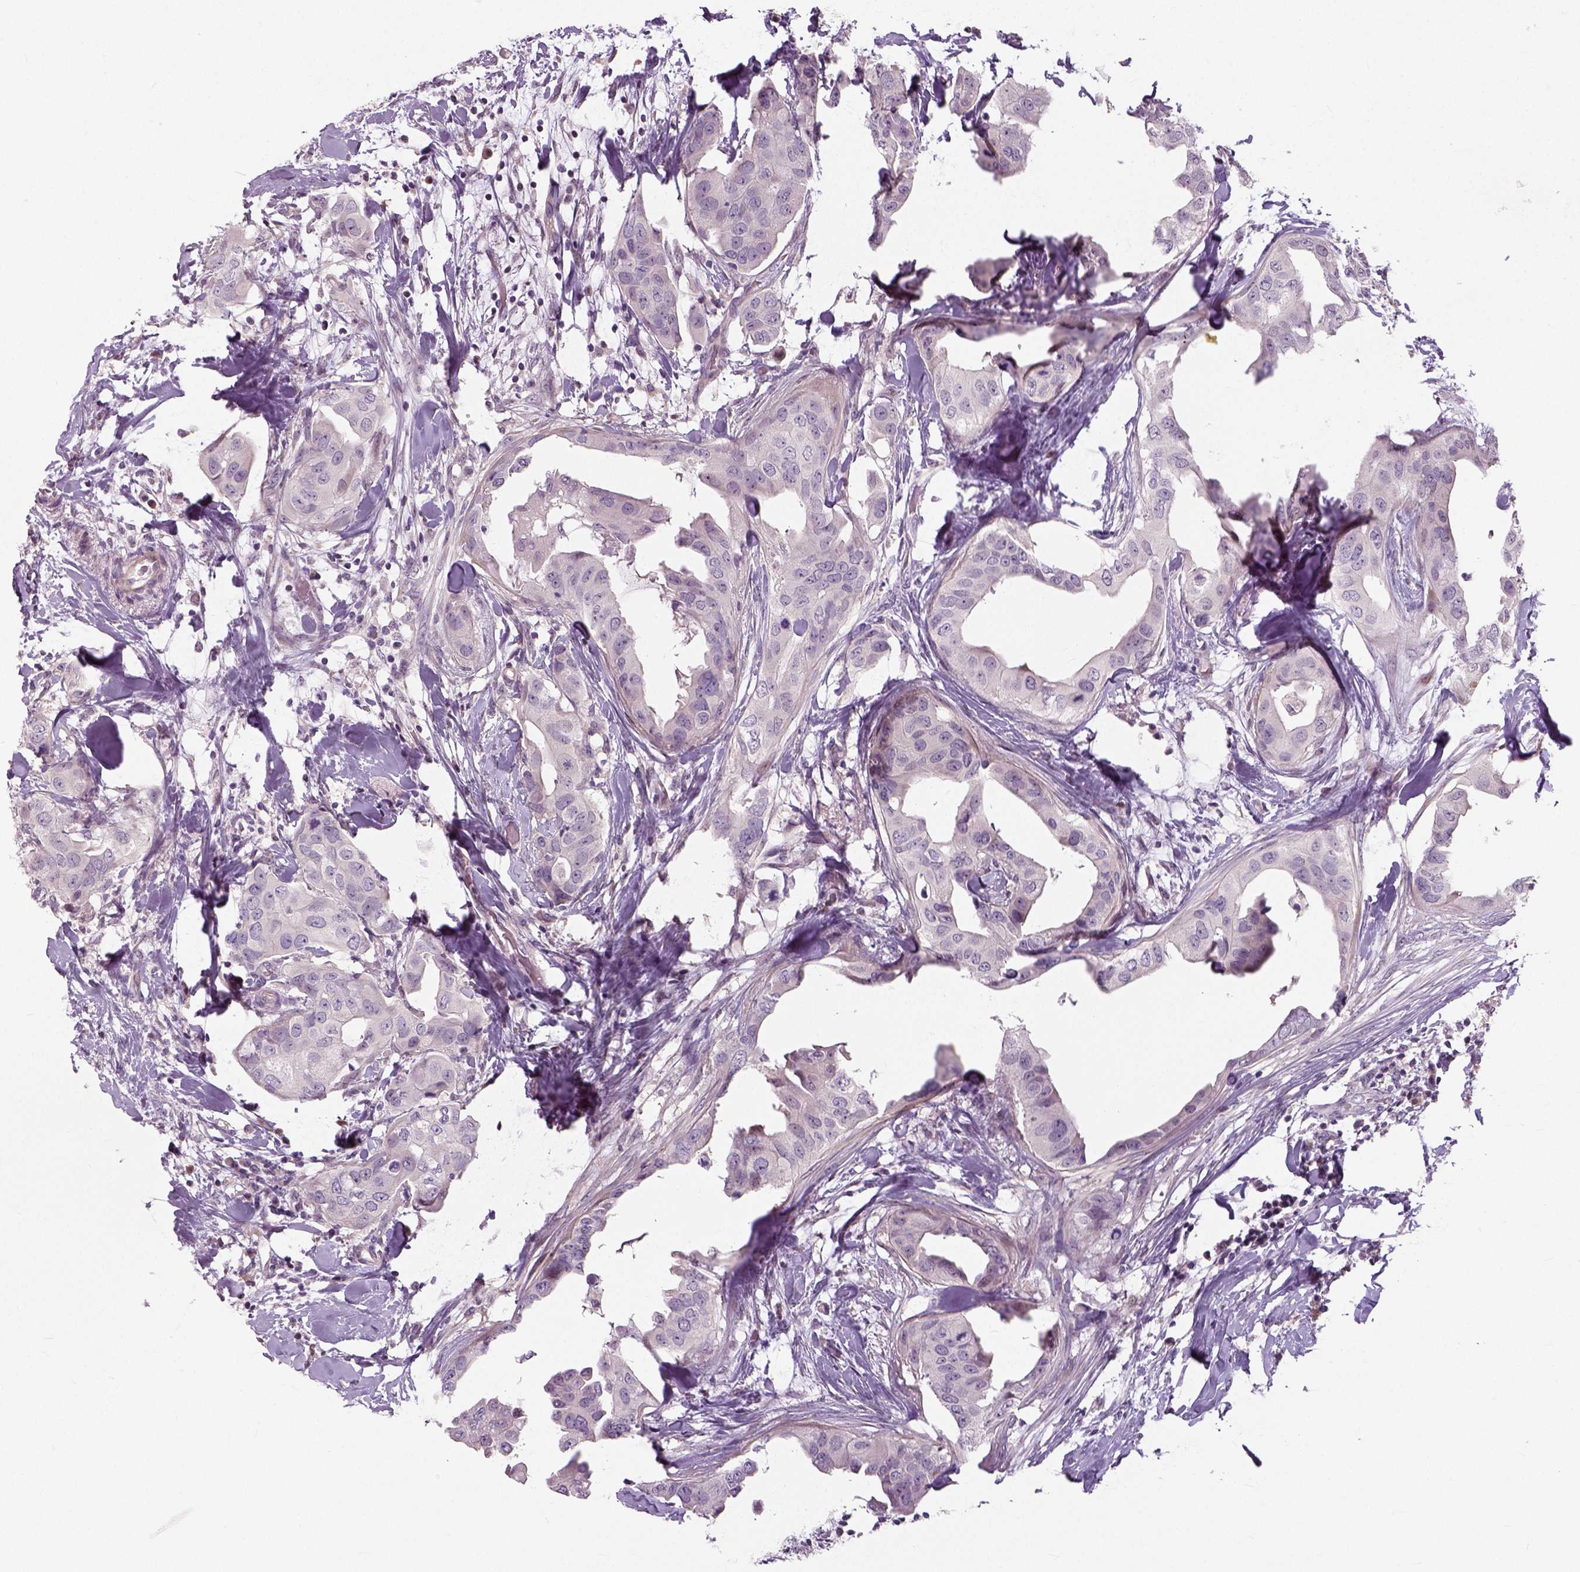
{"staining": {"intensity": "negative", "quantity": "none", "location": "none"}, "tissue": "breast cancer", "cell_type": "Tumor cells", "image_type": "cancer", "snomed": [{"axis": "morphology", "description": "Normal tissue, NOS"}, {"axis": "morphology", "description": "Duct carcinoma"}, {"axis": "topography", "description": "Breast"}], "caption": "DAB (3,3'-diaminobenzidine) immunohistochemical staining of human breast cancer exhibits no significant expression in tumor cells.", "gene": "NECAB1", "patient": {"sex": "female", "age": 40}}